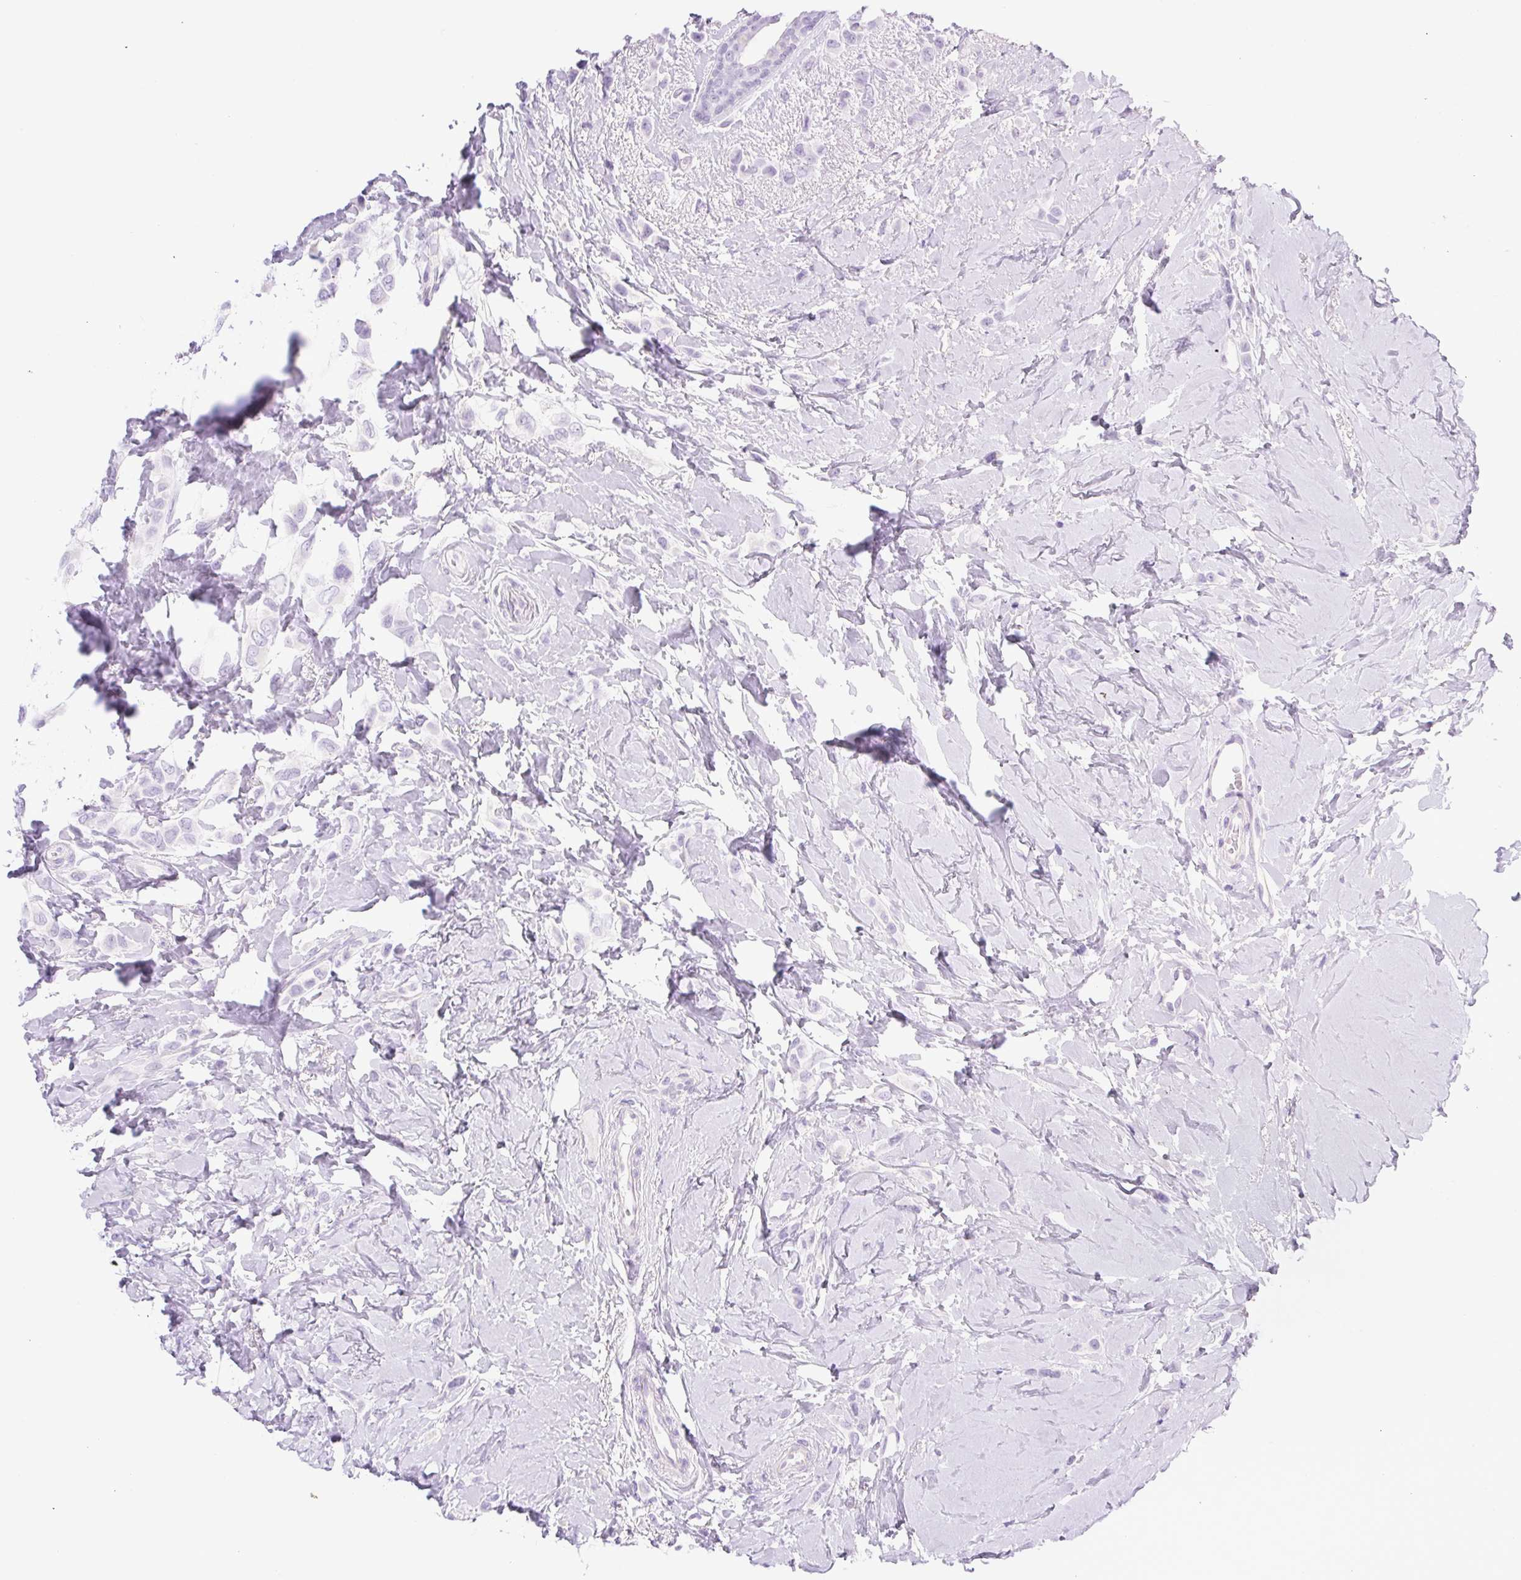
{"staining": {"intensity": "negative", "quantity": "none", "location": "none"}, "tissue": "breast cancer", "cell_type": "Tumor cells", "image_type": "cancer", "snomed": [{"axis": "morphology", "description": "Lobular carcinoma"}, {"axis": "topography", "description": "Breast"}], "caption": "The photomicrograph exhibits no staining of tumor cells in lobular carcinoma (breast). (DAB immunohistochemistry (IHC) visualized using brightfield microscopy, high magnification).", "gene": "SPACA5B", "patient": {"sex": "female", "age": 66}}